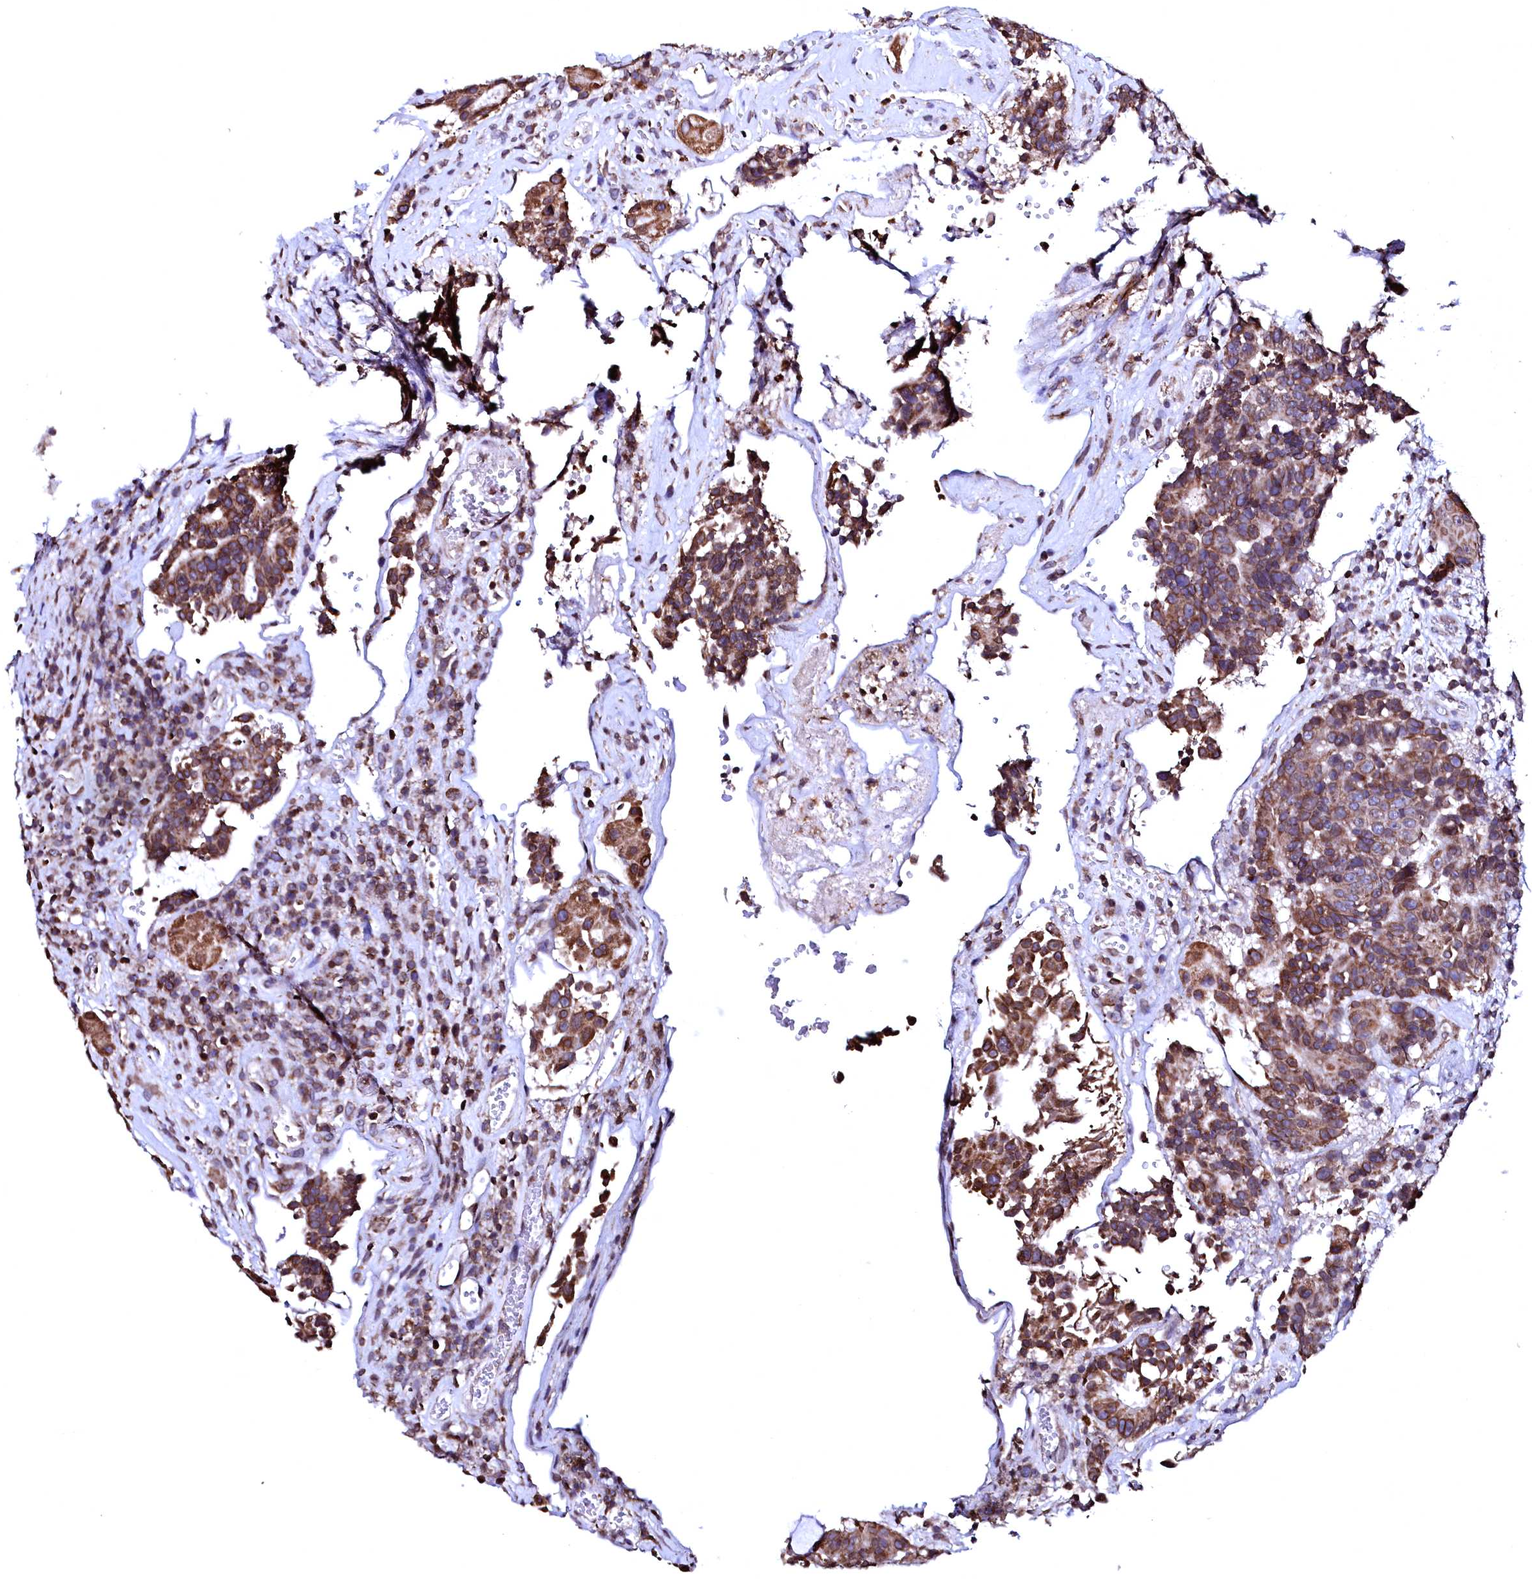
{"staining": {"intensity": "moderate", "quantity": ">75%", "location": "cytoplasmic/membranous"}, "tissue": "colorectal cancer", "cell_type": "Tumor cells", "image_type": "cancer", "snomed": [{"axis": "morphology", "description": "Adenocarcinoma, NOS"}, {"axis": "topography", "description": "Rectum"}], "caption": "Colorectal adenocarcinoma stained for a protein (brown) reveals moderate cytoplasmic/membranous positive positivity in approximately >75% of tumor cells.", "gene": "HAND1", "patient": {"sex": "male", "age": 69}}